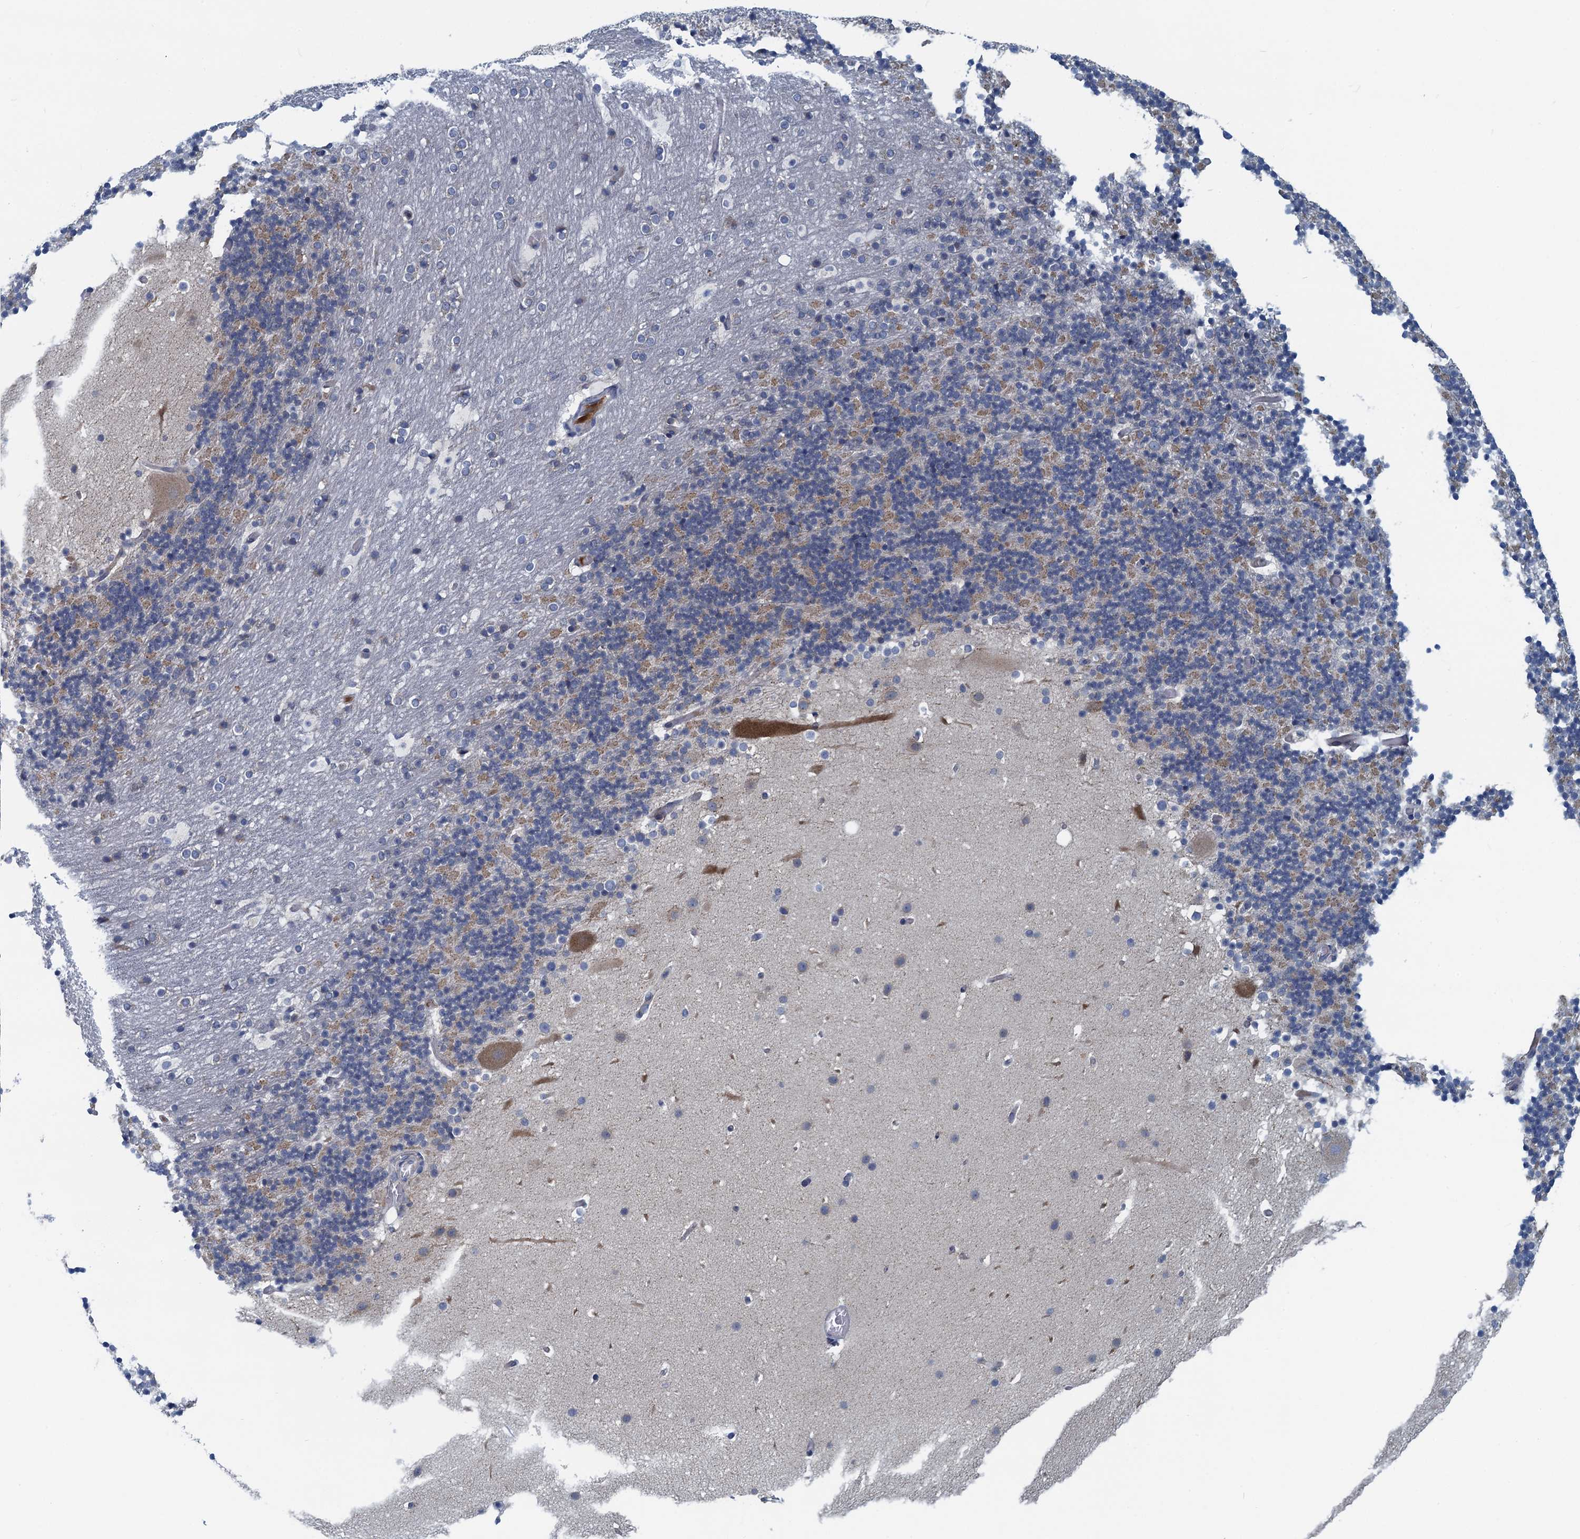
{"staining": {"intensity": "weak", "quantity": "25%-75%", "location": "cytoplasmic/membranous"}, "tissue": "cerebellum", "cell_type": "Cells in granular layer", "image_type": "normal", "snomed": [{"axis": "morphology", "description": "Normal tissue, NOS"}, {"axis": "topography", "description": "Cerebellum"}], "caption": "Cerebellum stained for a protein (brown) demonstrates weak cytoplasmic/membranous positive expression in approximately 25%-75% of cells in granular layer.", "gene": "MYDGF", "patient": {"sex": "male", "age": 57}}